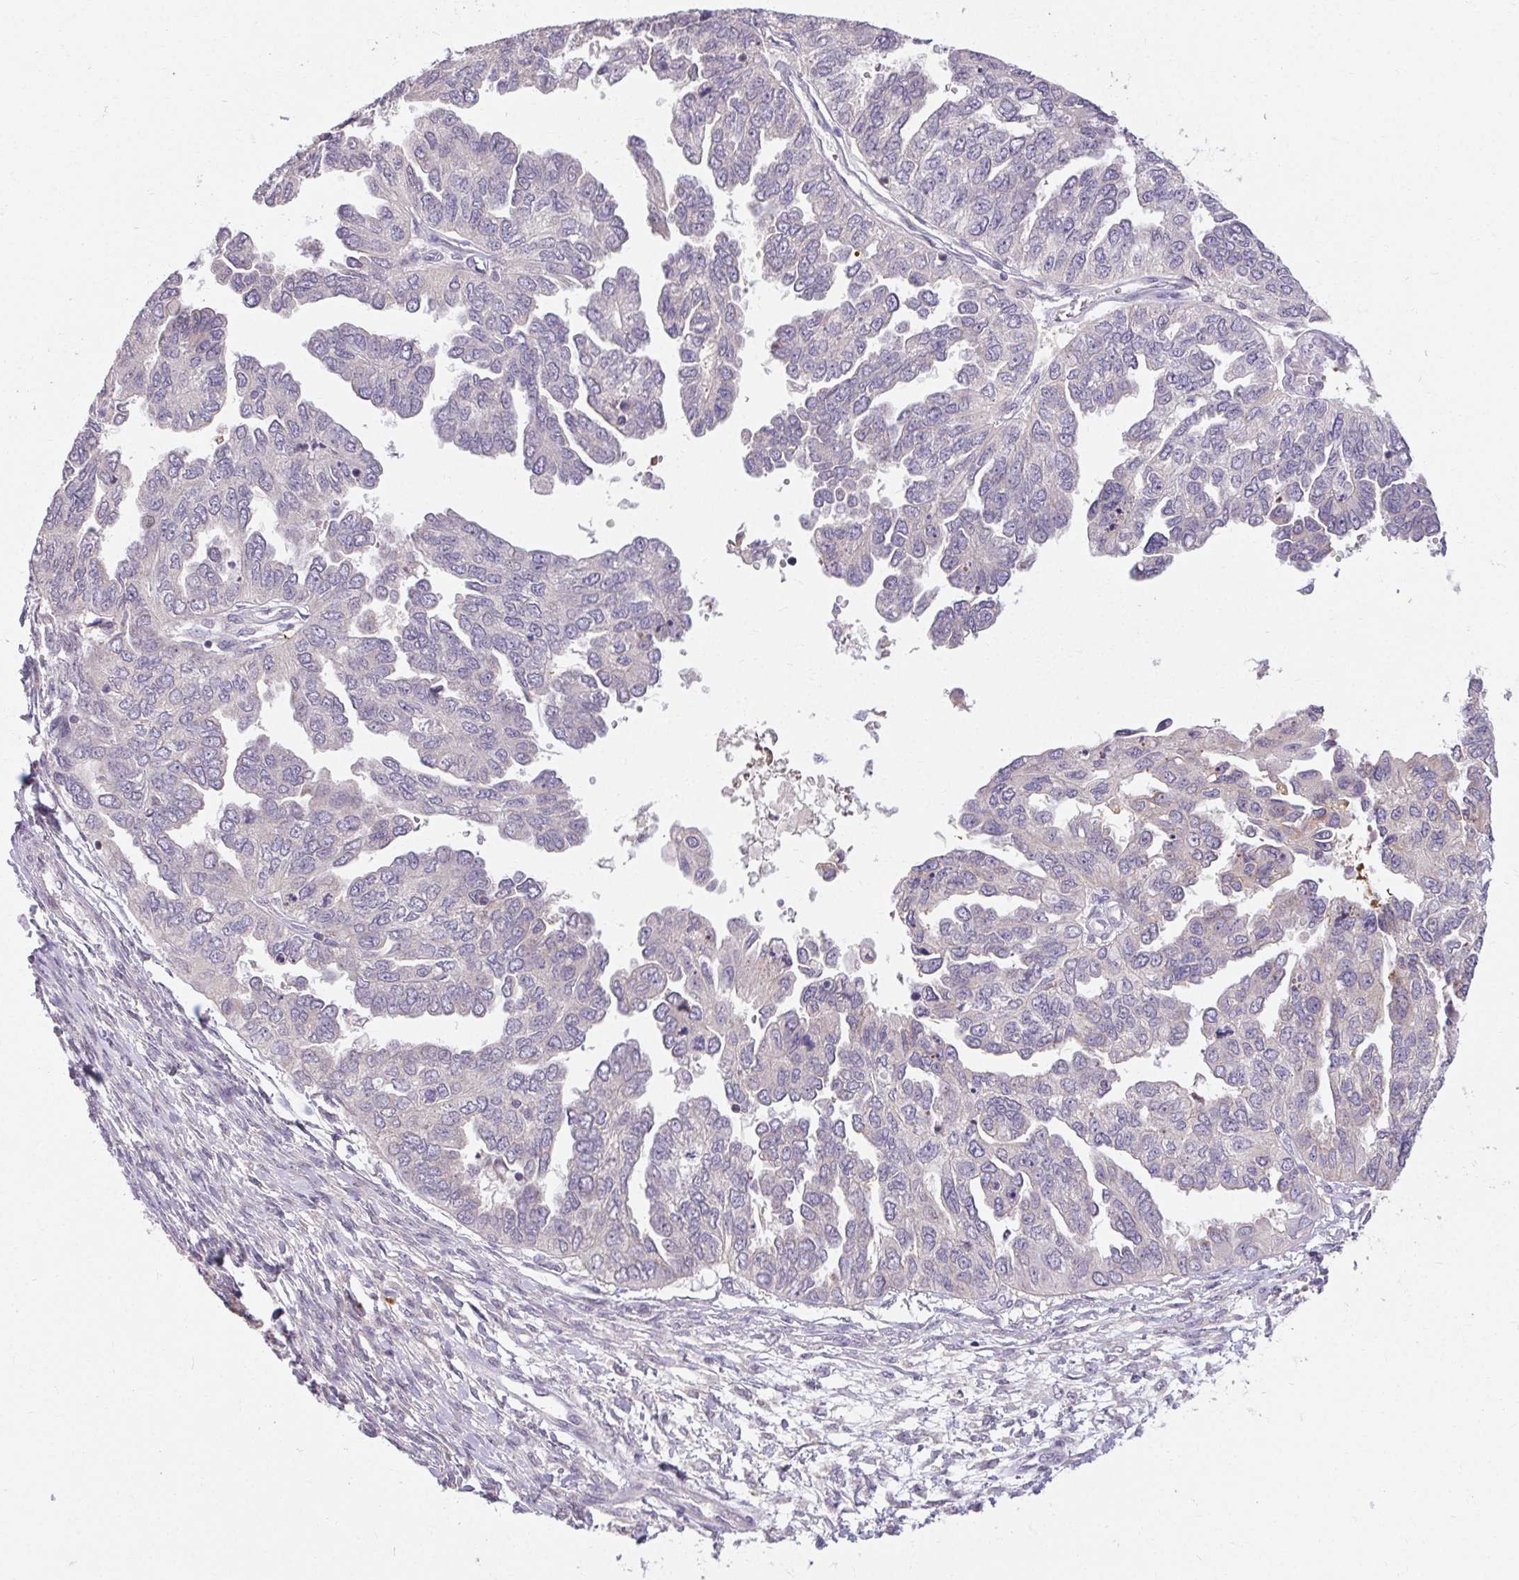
{"staining": {"intensity": "negative", "quantity": "none", "location": "none"}, "tissue": "ovarian cancer", "cell_type": "Tumor cells", "image_type": "cancer", "snomed": [{"axis": "morphology", "description": "Cystadenocarcinoma, serous, NOS"}, {"axis": "topography", "description": "Ovary"}], "caption": "This is an immunohistochemistry (IHC) image of human ovarian serous cystadenocarcinoma. There is no positivity in tumor cells.", "gene": "TMEM52B", "patient": {"sex": "female", "age": 53}}